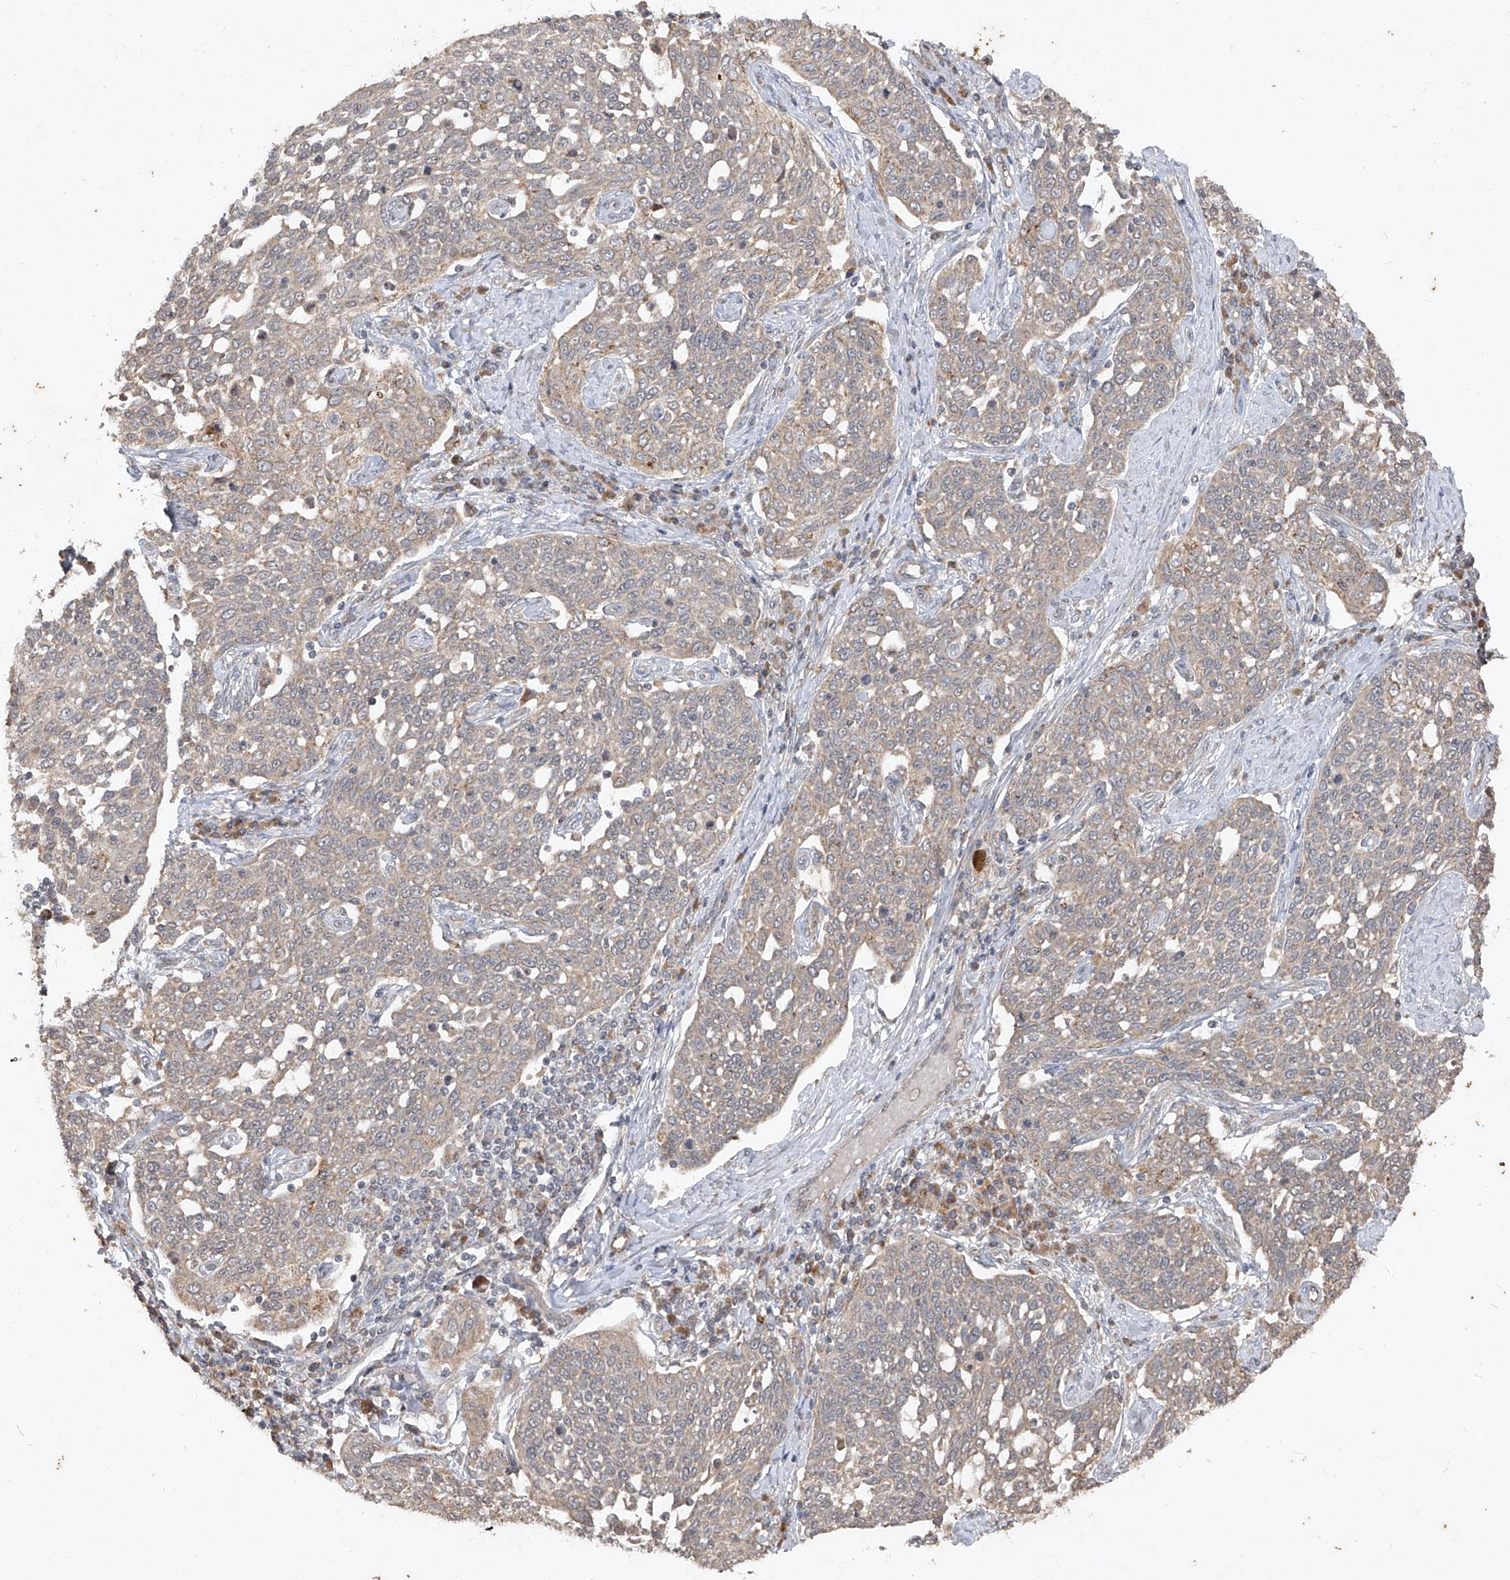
{"staining": {"intensity": "weak", "quantity": ">75%", "location": "cytoplasmic/membranous"}, "tissue": "cervical cancer", "cell_type": "Tumor cells", "image_type": "cancer", "snomed": [{"axis": "morphology", "description": "Squamous cell carcinoma, NOS"}, {"axis": "topography", "description": "Cervix"}], "caption": "High-magnification brightfield microscopy of cervical cancer (squamous cell carcinoma) stained with DAB (brown) and counterstained with hematoxylin (blue). tumor cells exhibit weak cytoplasmic/membranous staining is identified in about>75% of cells.", "gene": "ABCD3", "patient": {"sex": "female", "age": 34}}